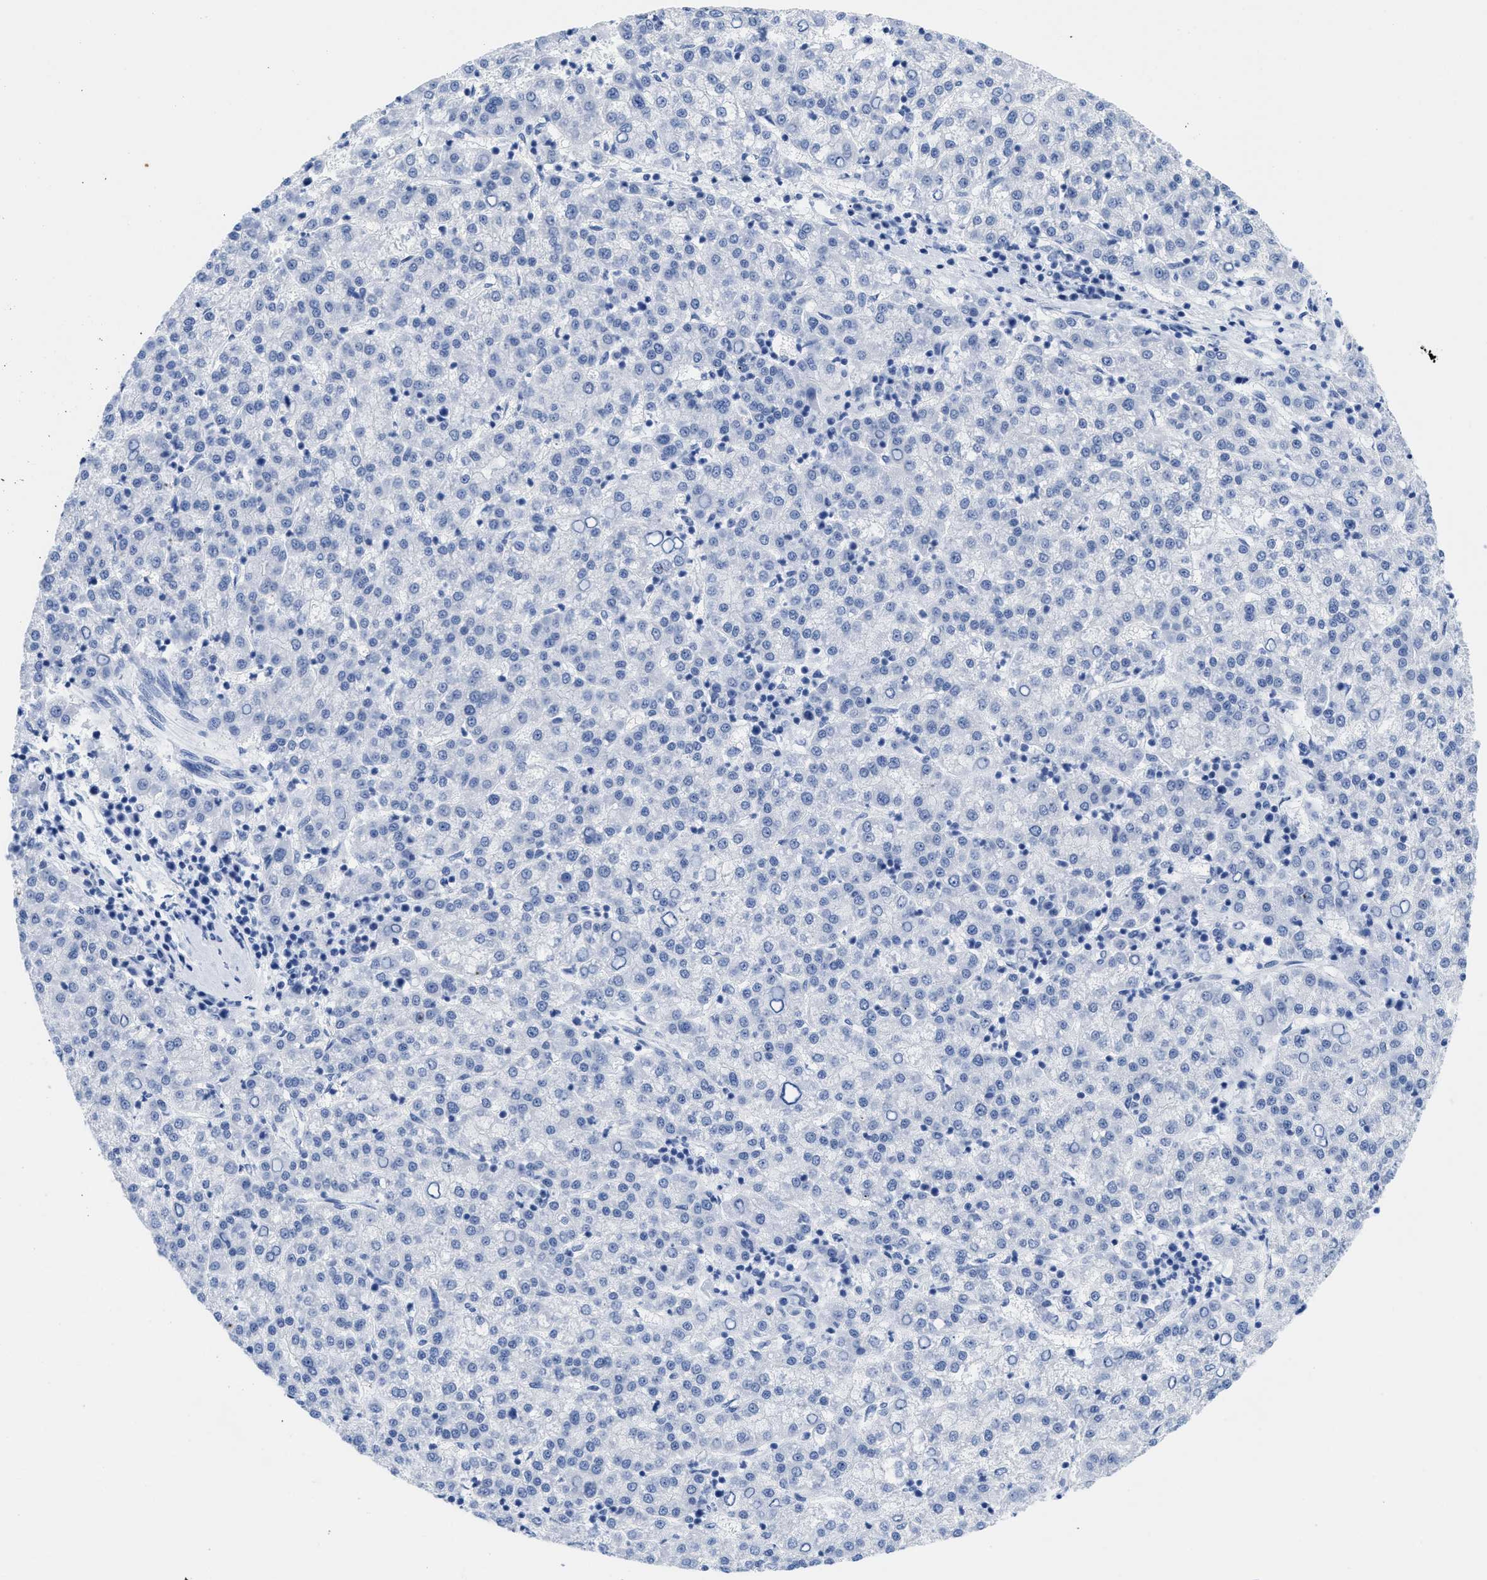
{"staining": {"intensity": "weak", "quantity": "<25%", "location": "nuclear"}, "tissue": "liver cancer", "cell_type": "Tumor cells", "image_type": "cancer", "snomed": [{"axis": "morphology", "description": "Carcinoma, Hepatocellular, NOS"}, {"axis": "topography", "description": "Liver"}], "caption": "Immunohistochemistry (IHC) image of liver cancer (hepatocellular carcinoma) stained for a protein (brown), which shows no positivity in tumor cells. (DAB immunohistochemistry (IHC) visualized using brightfield microscopy, high magnification).", "gene": "NOP58", "patient": {"sex": "female", "age": 58}}